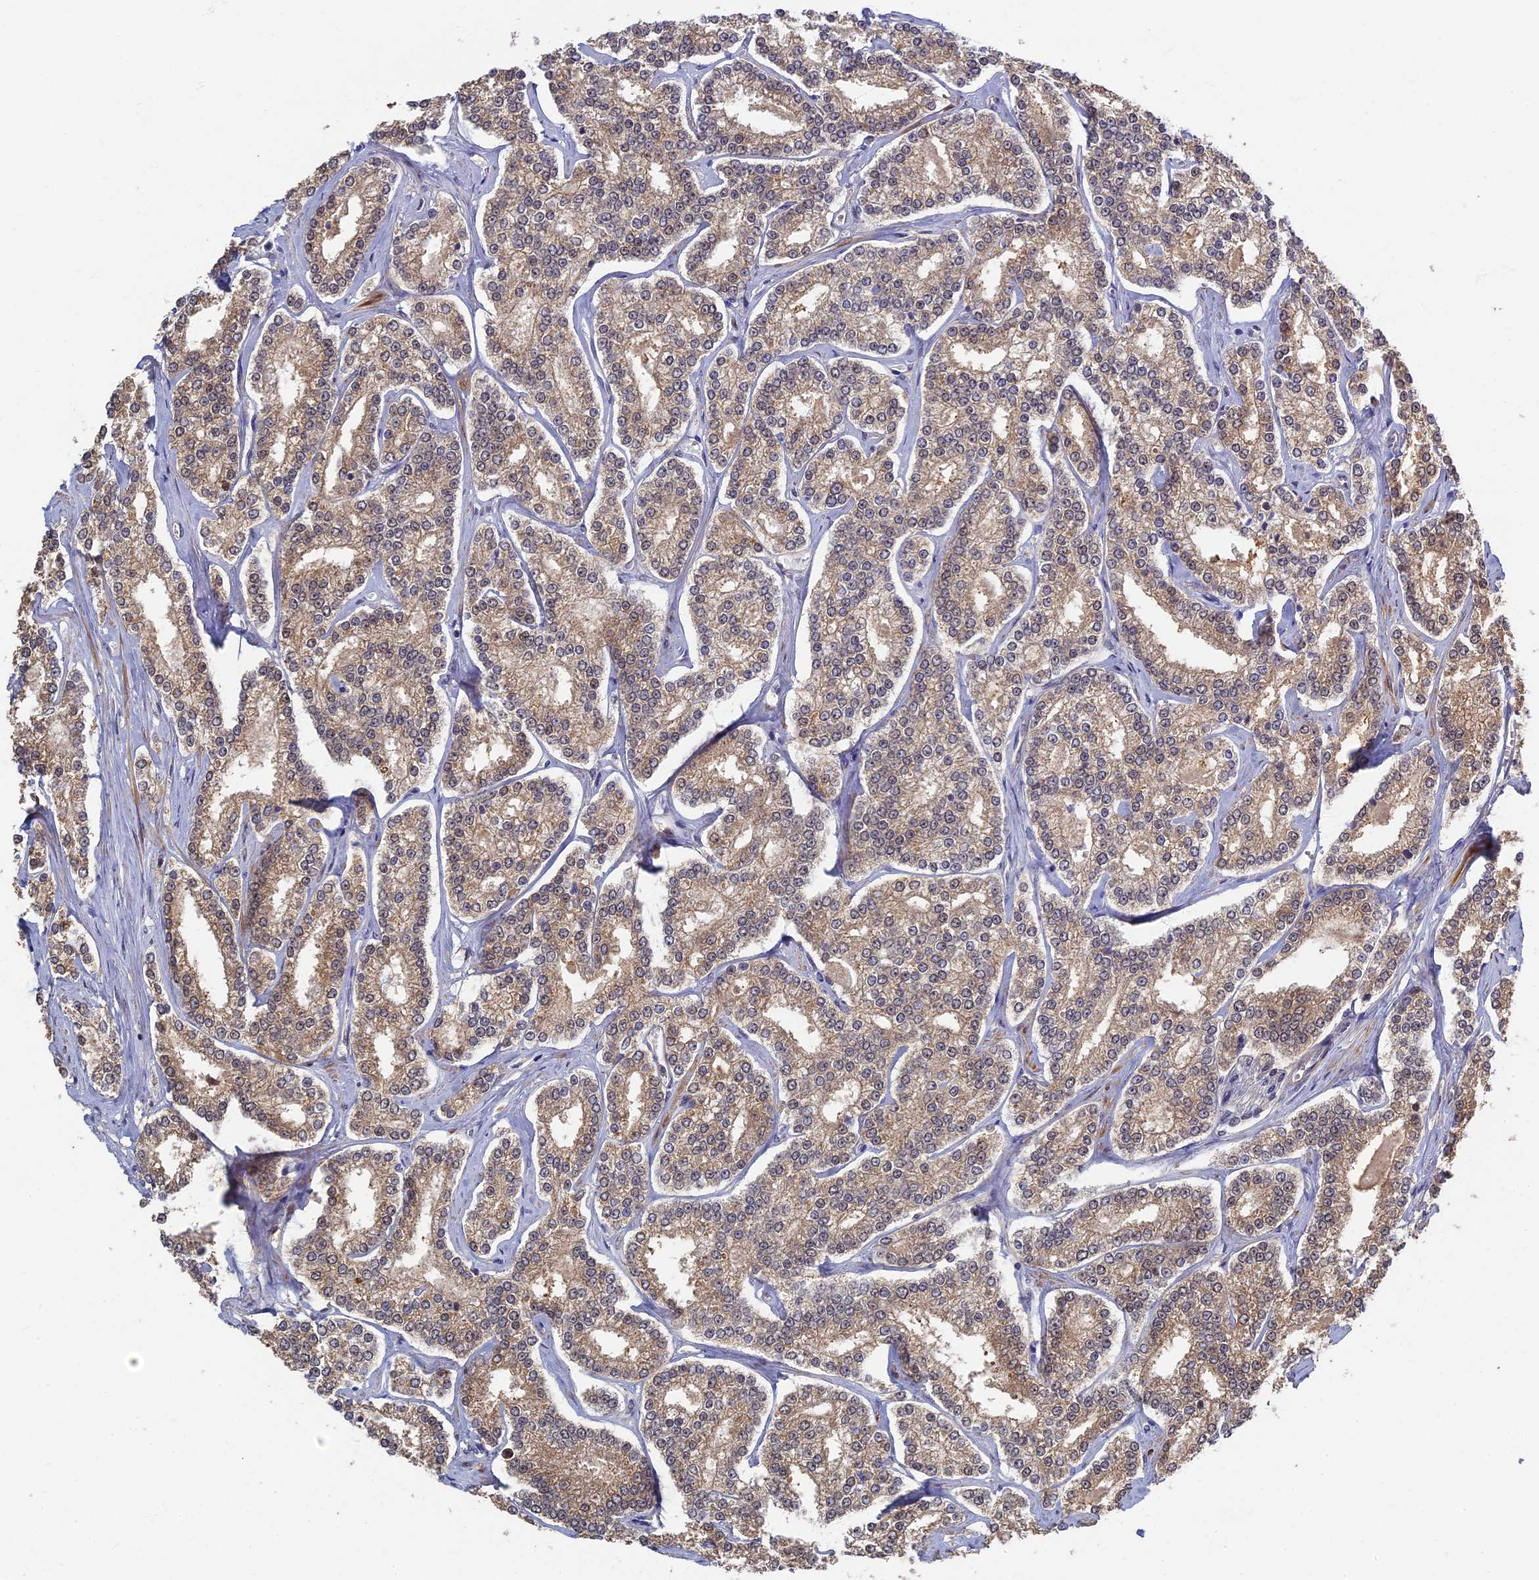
{"staining": {"intensity": "weak", "quantity": ">75%", "location": "cytoplasmic/membranous"}, "tissue": "prostate cancer", "cell_type": "Tumor cells", "image_type": "cancer", "snomed": [{"axis": "morphology", "description": "Normal tissue, NOS"}, {"axis": "morphology", "description": "Adenocarcinoma, High grade"}, {"axis": "topography", "description": "Prostate"}], "caption": "An immunohistochemistry (IHC) micrograph of tumor tissue is shown. Protein staining in brown labels weak cytoplasmic/membranous positivity in adenocarcinoma (high-grade) (prostate) within tumor cells.", "gene": "RSPH3", "patient": {"sex": "male", "age": 83}}